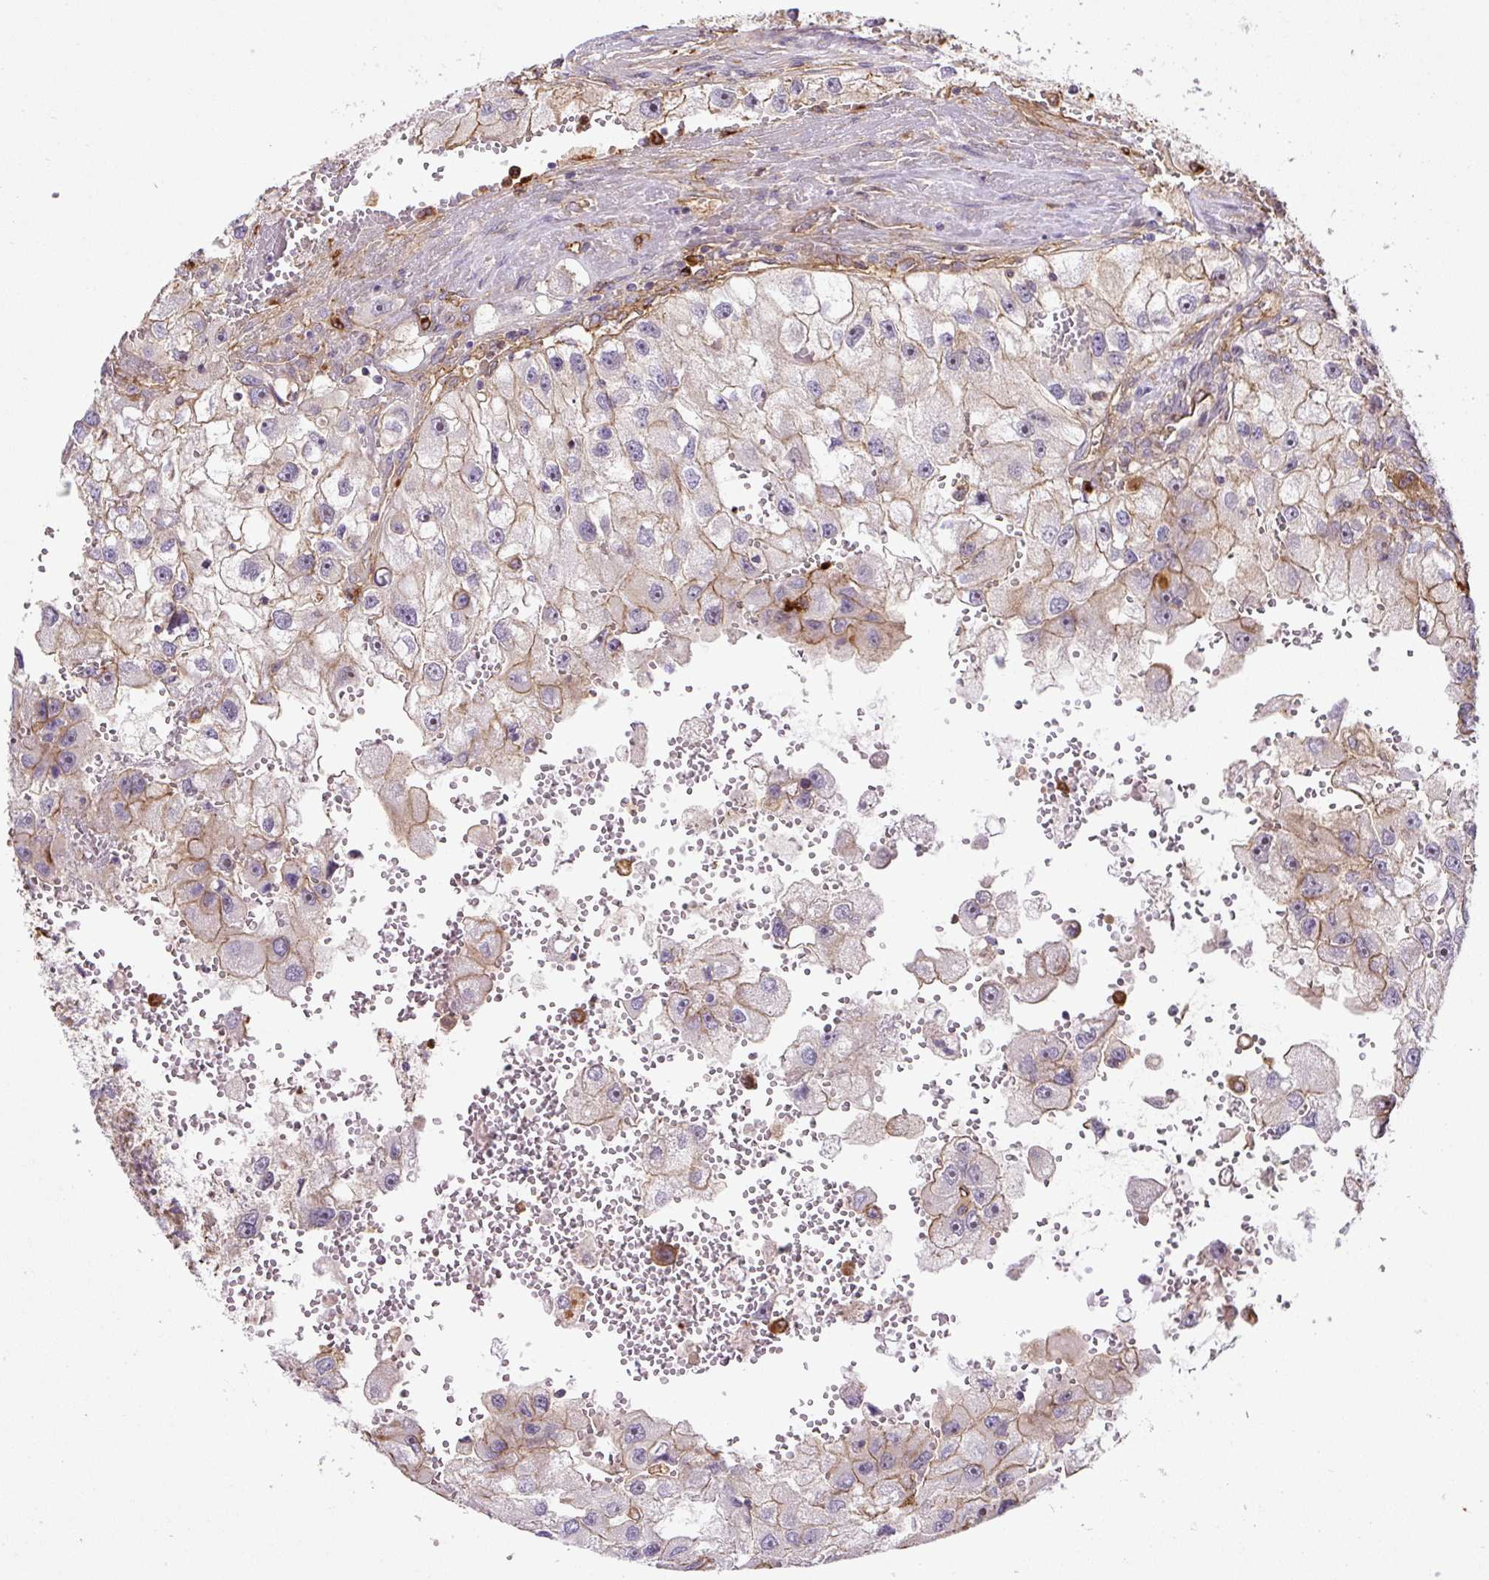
{"staining": {"intensity": "moderate", "quantity": "25%-75%", "location": "cytoplasmic/membranous"}, "tissue": "renal cancer", "cell_type": "Tumor cells", "image_type": "cancer", "snomed": [{"axis": "morphology", "description": "Adenocarcinoma, NOS"}, {"axis": "topography", "description": "Kidney"}], "caption": "This is an image of immunohistochemistry staining of adenocarcinoma (renal), which shows moderate positivity in the cytoplasmic/membranous of tumor cells.", "gene": "B3GALT5", "patient": {"sex": "male", "age": 63}}